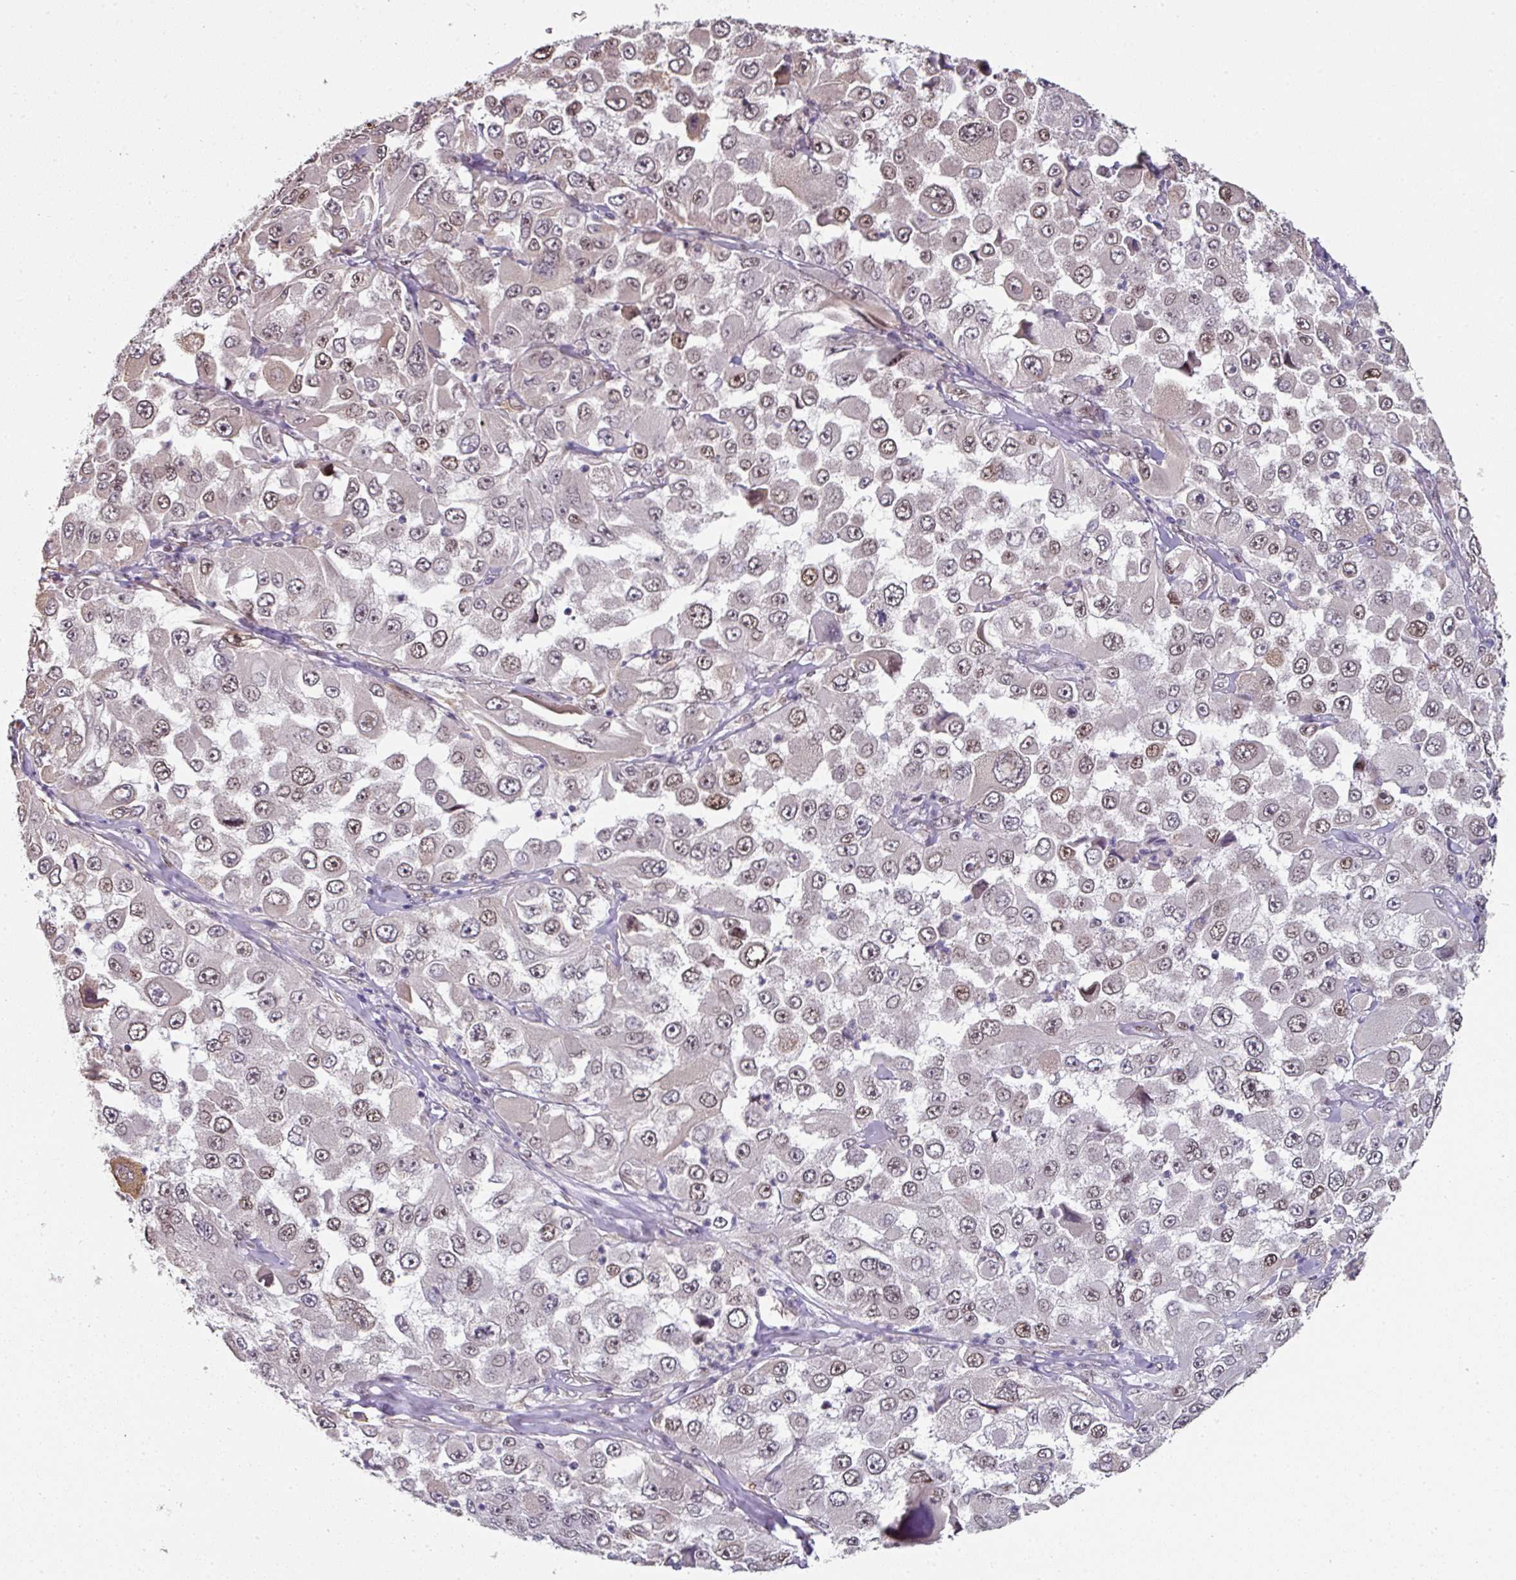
{"staining": {"intensity": "moderate", "quantity": "25%-75%", "location": "nuclear"}, "tissue": "melanoma", "cell_type": "Tumor cells", "image_type": "cancer", "snomed": [{"axis": "morphology", "description": "Malignant melanoma, Metastatic site"}, {"axis": "topography", "description": "Lymph node"}], "caption": "IHC of malignant melanoma (metastatic site) shows medium levels of moderate nuclear positivity in about 25%-75% of tumor cells.", "gene": "RAD50", "patient": {"sex": "male", "age": 62}}